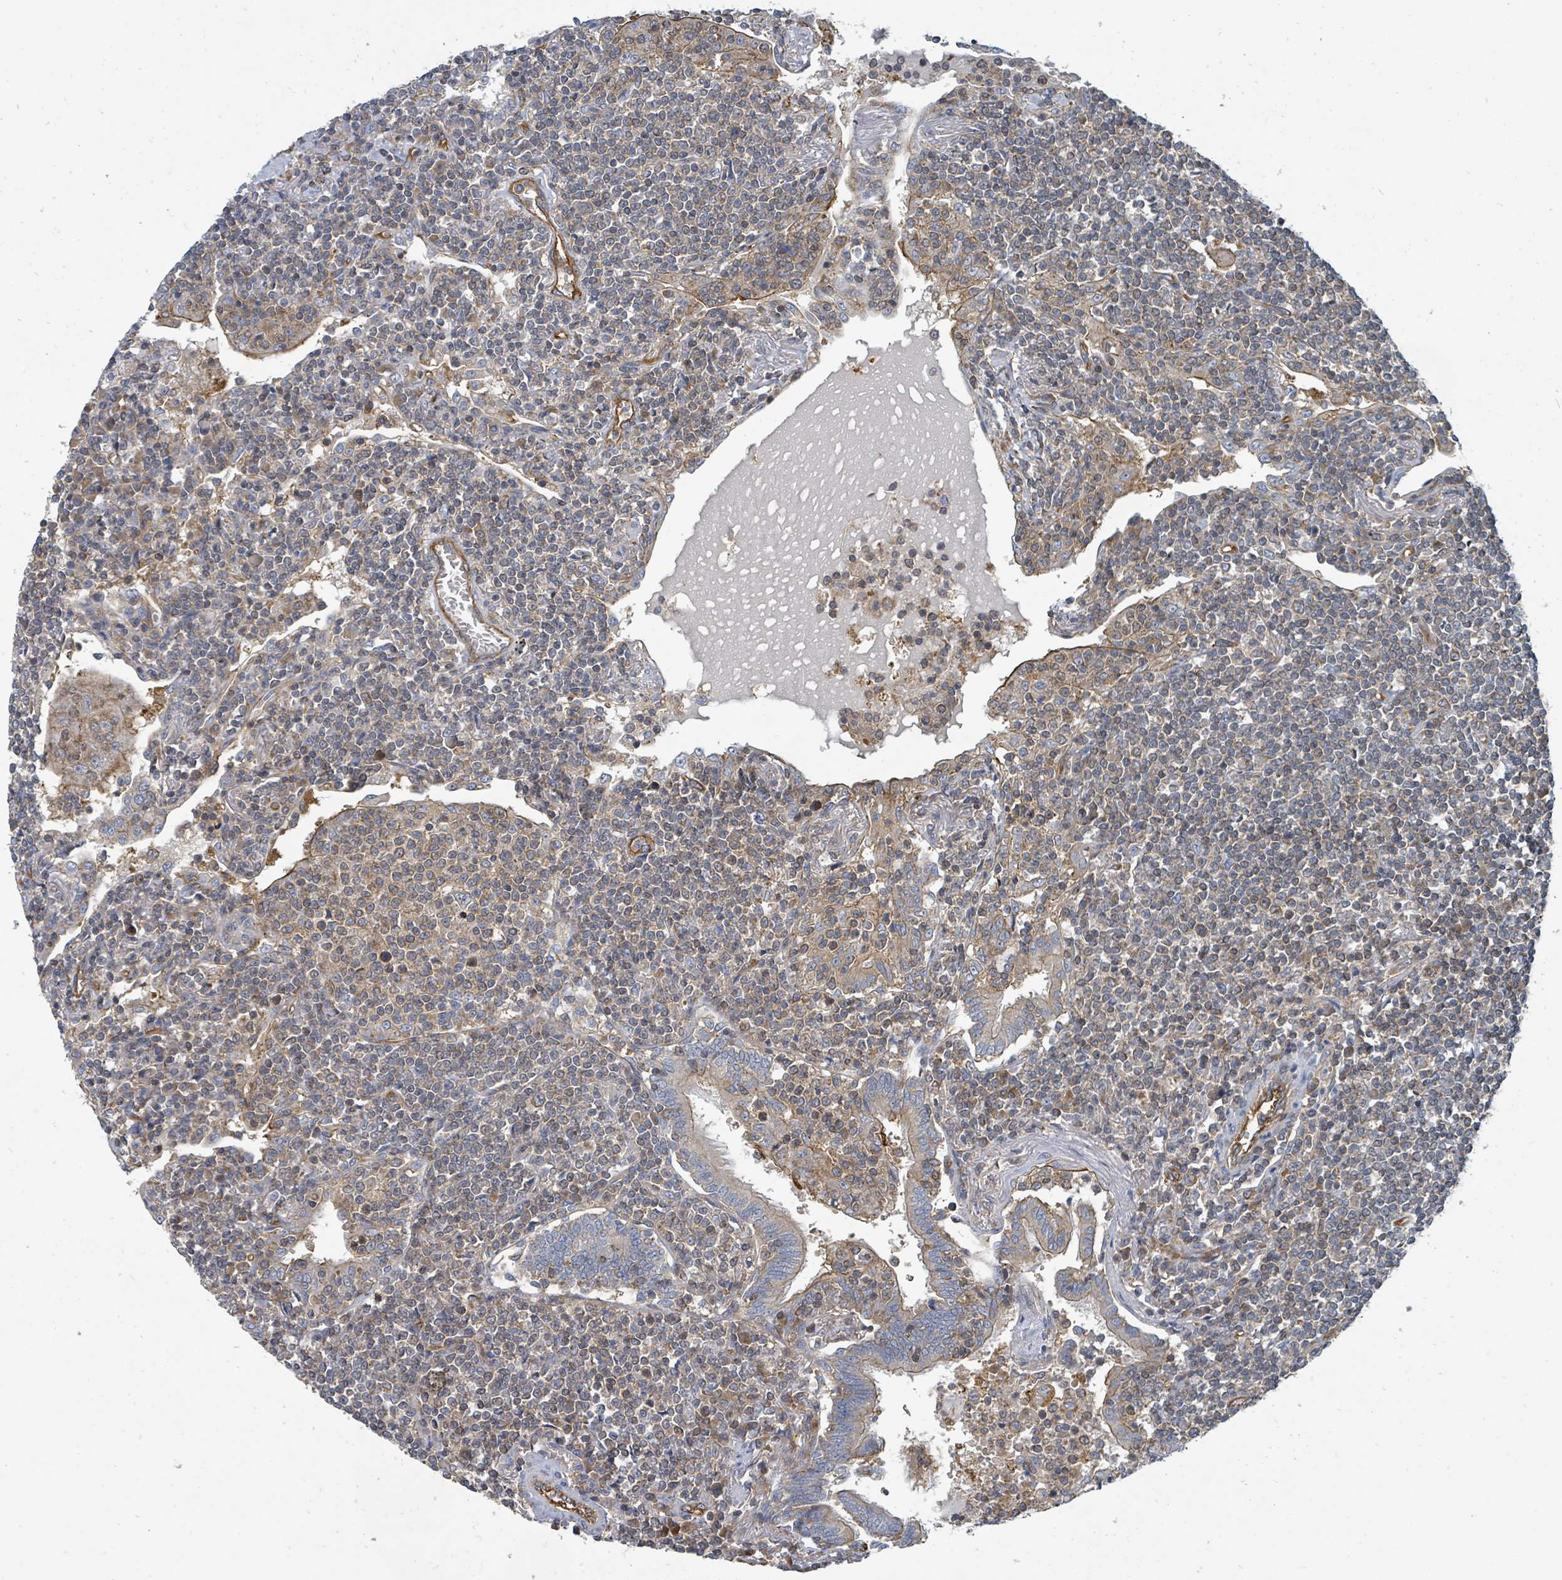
{"staining": {"intensity": "weak", "quantity": ">75%", "location": "cytoplasmic/membranous"}, "tissue": "lymphoma", "cell_type": "Tumor cells", "image_type": "cancer", "snomed": [{"axis": "morphology", "description": "Malignant lymphoma, non-Hodgkin's type, Low grade"}, {"axis": "topography", "description": "Lung"}], "caption": "IHC micrograph of neoplastic tissue: low-grade malignant lymphoma, non-Hodgkin's type stained using IHC shows low levels of weak protein expression localized specifically in the cytoplasmic/membranous of tumor cells, appearing as a cytoplasmic/membranous brown color.", "gene": "BOLA2B", "patient": {"sex": "female", "age": 71}}